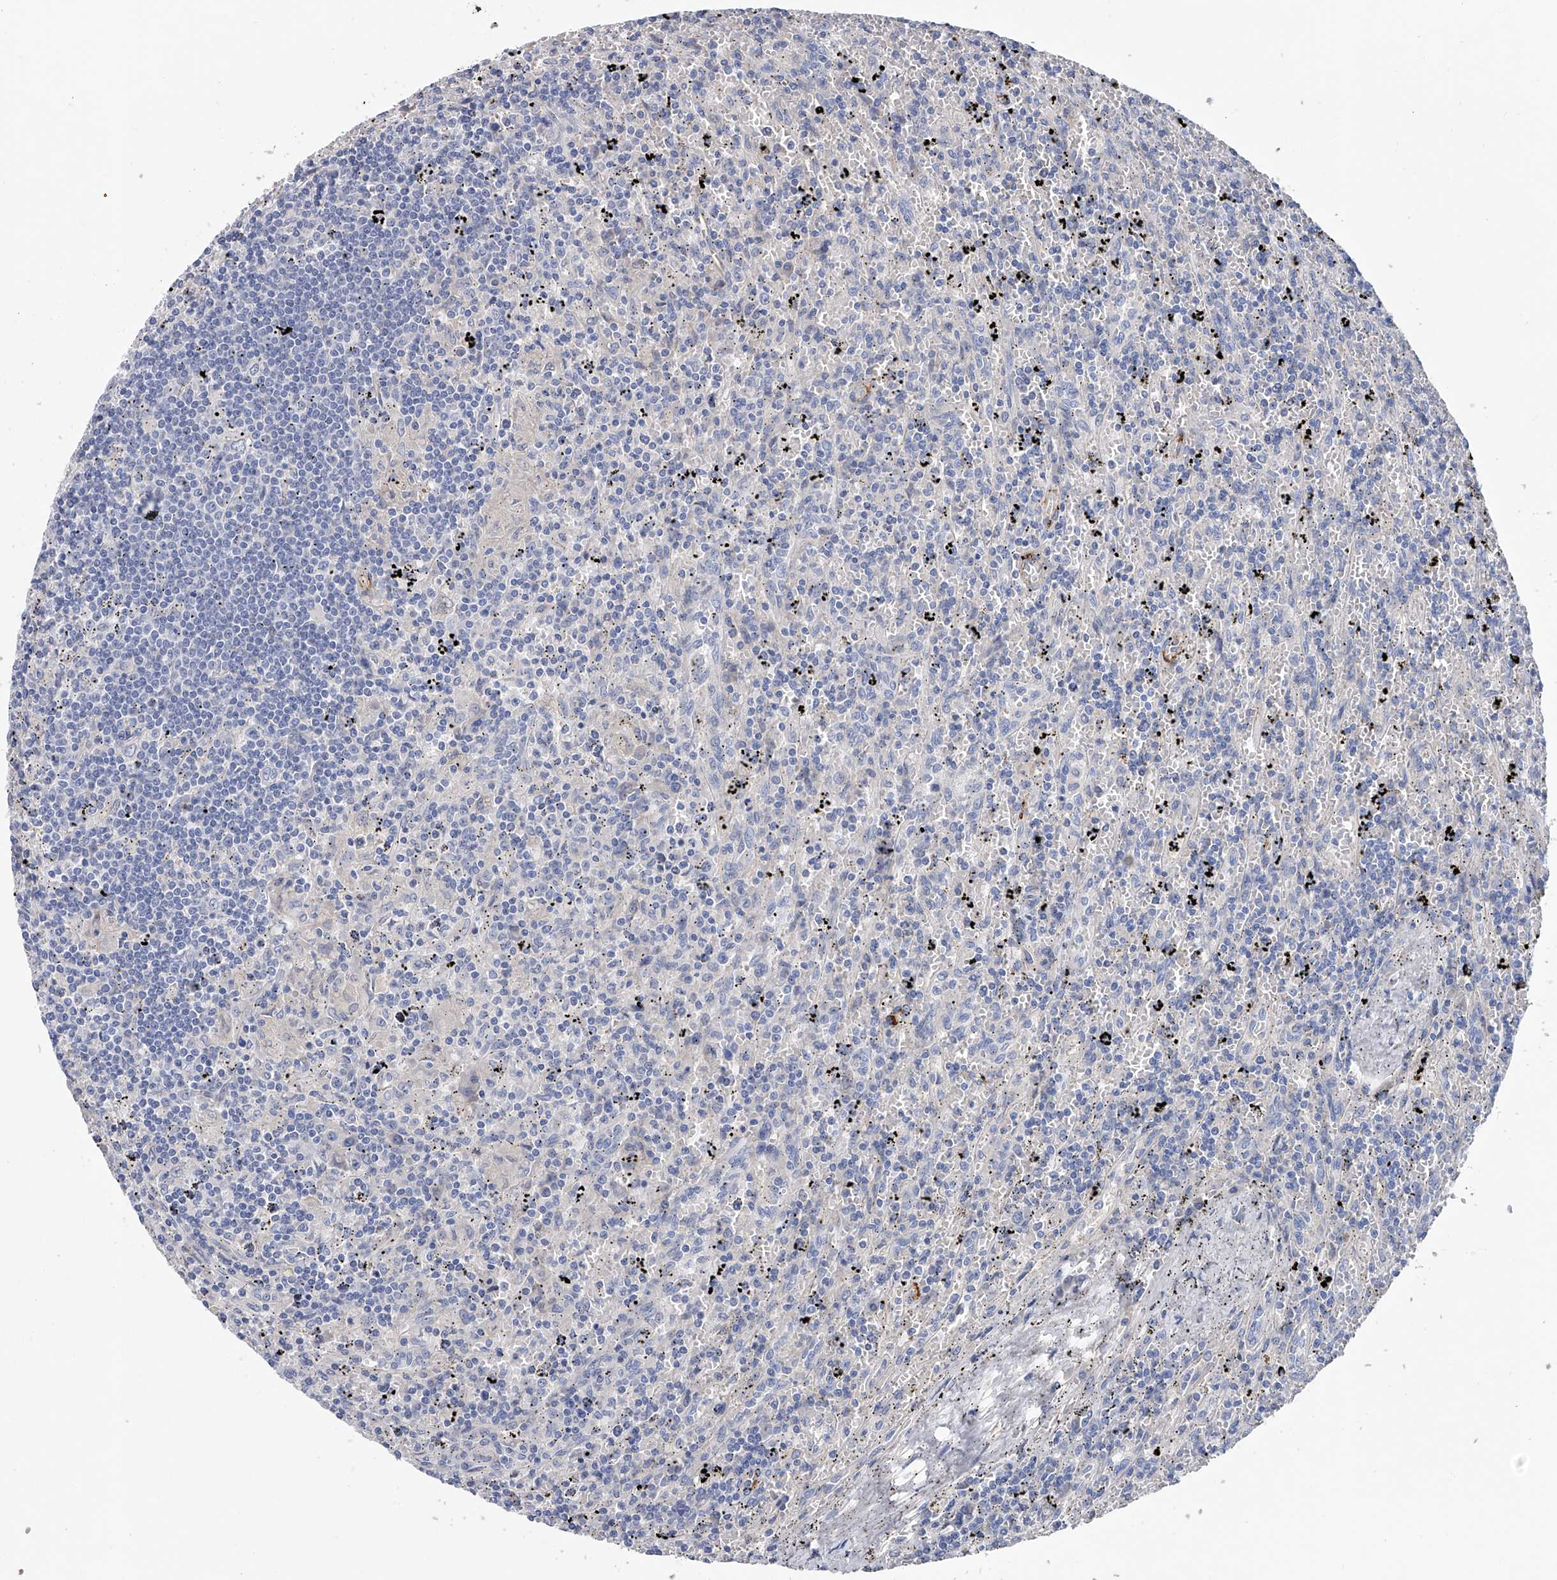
{"staining": {"intensity": "negative", "quantity": "none", "location": "none"}, "tissue": "lymphoma", "cell_type": "Tumor cells", "image_type": "cancer", "snomed": [{"axis": "morphology", "description": "Malignant lymphoma, non-Hodgkin's type, Low grade"}, {"axis": "topography", "description": "Spleen"}], "caption": "A micrograph of human malignant lymphoma, non-Hodgkin's type (low-grade) is negative for staining in tumor cells.", "gene": "RWDD2A", "patient": {"sex": "male", "age": 76}}